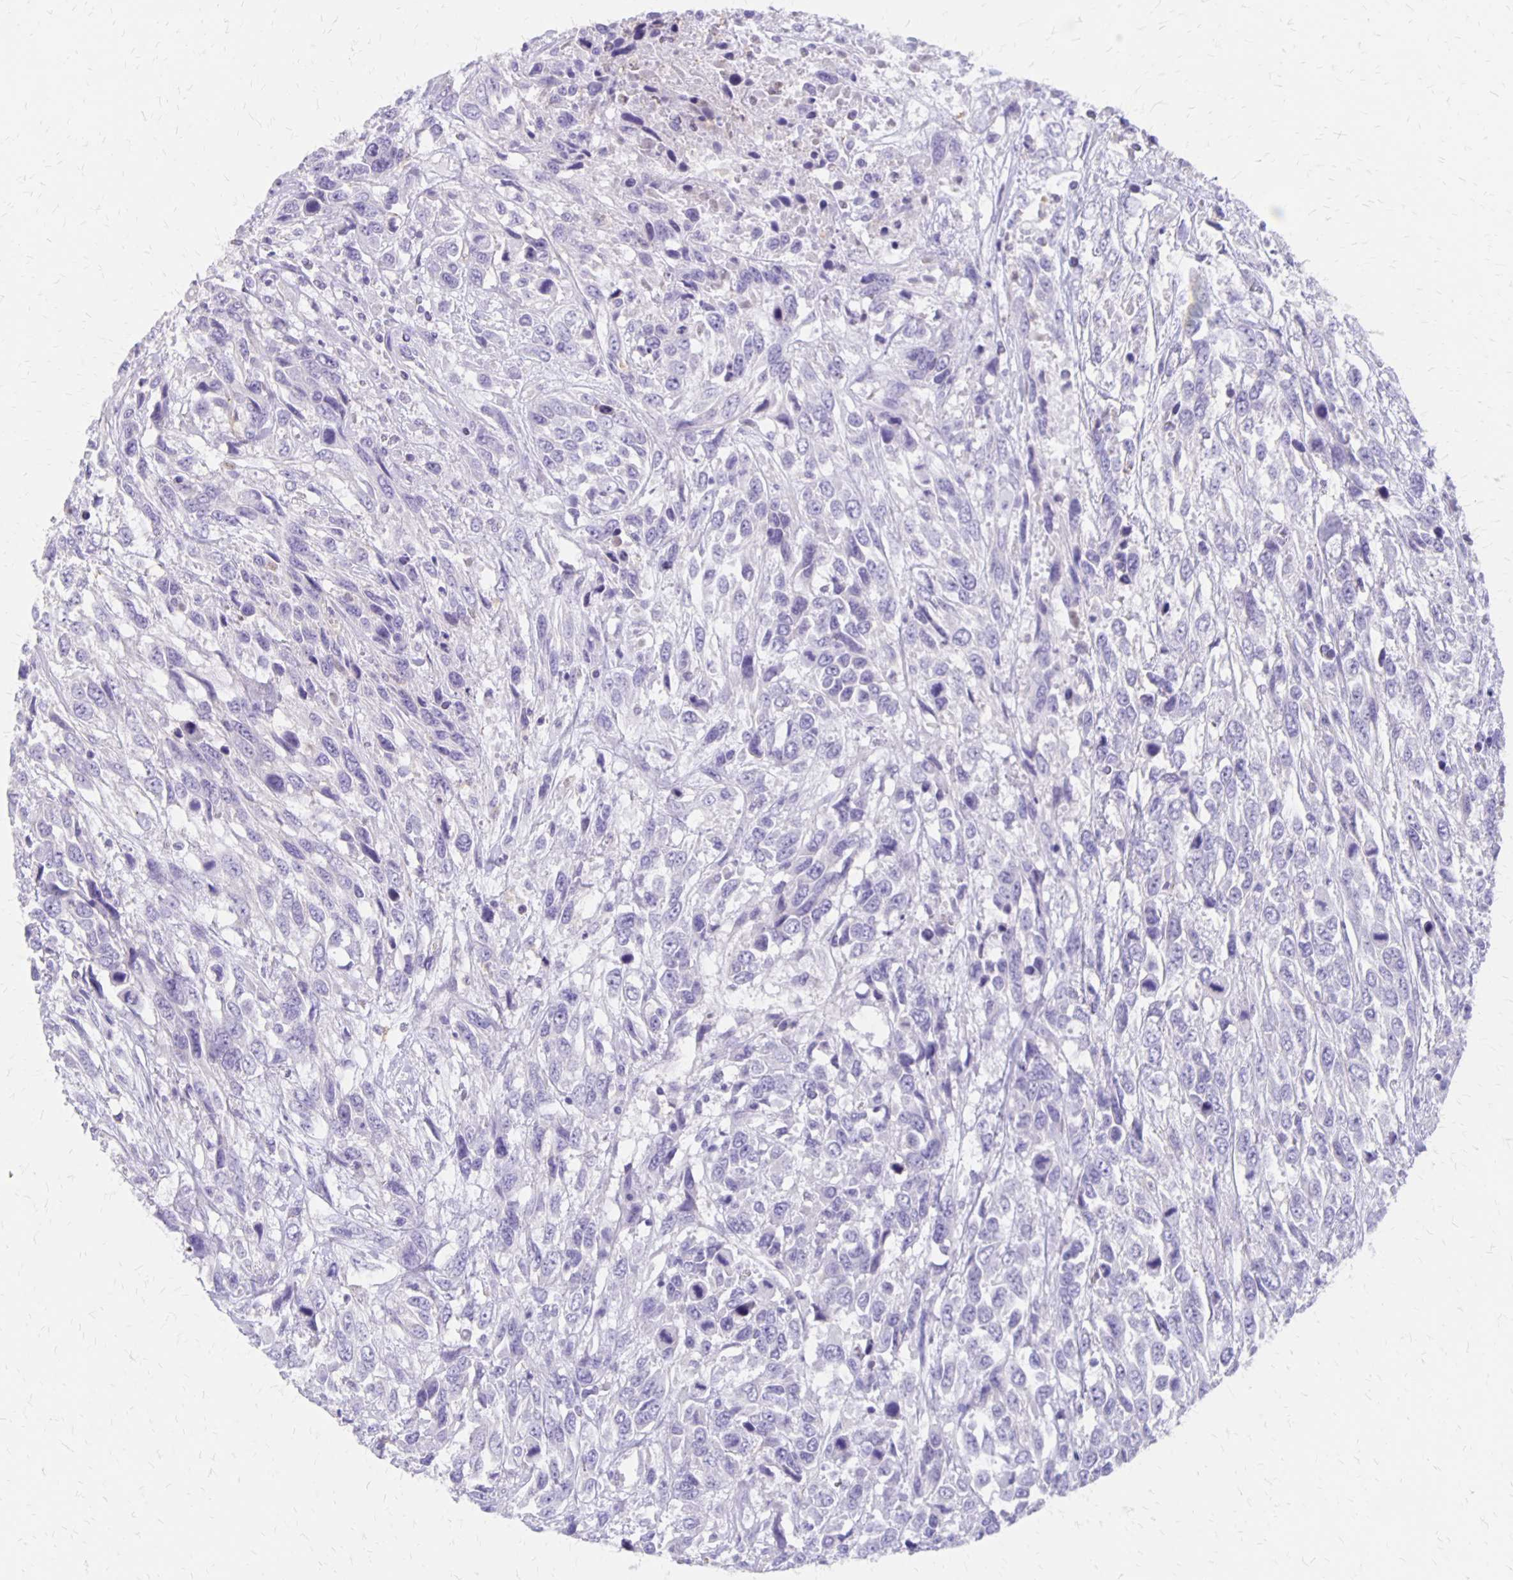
{"staining": {"intensity": "negative", "quantity": "none", "location": "none"}, "tissue": "urothelial cancer", "cell_type": "Tumor cells", "image_type": "cancer", "snomed": [{"axis": "morphology", "description": "Urothelial carcinoma, High grade"}, {"axis": "topography", "description": "Urinary bladder"}], "caption": "IHC of urothelial carcinoma (high-grade) displays no staining in tumor cells. Nuclei are stained in blue.", "gene": "SEPTIN5", "patient": {"sex": "female", "age": 70}}